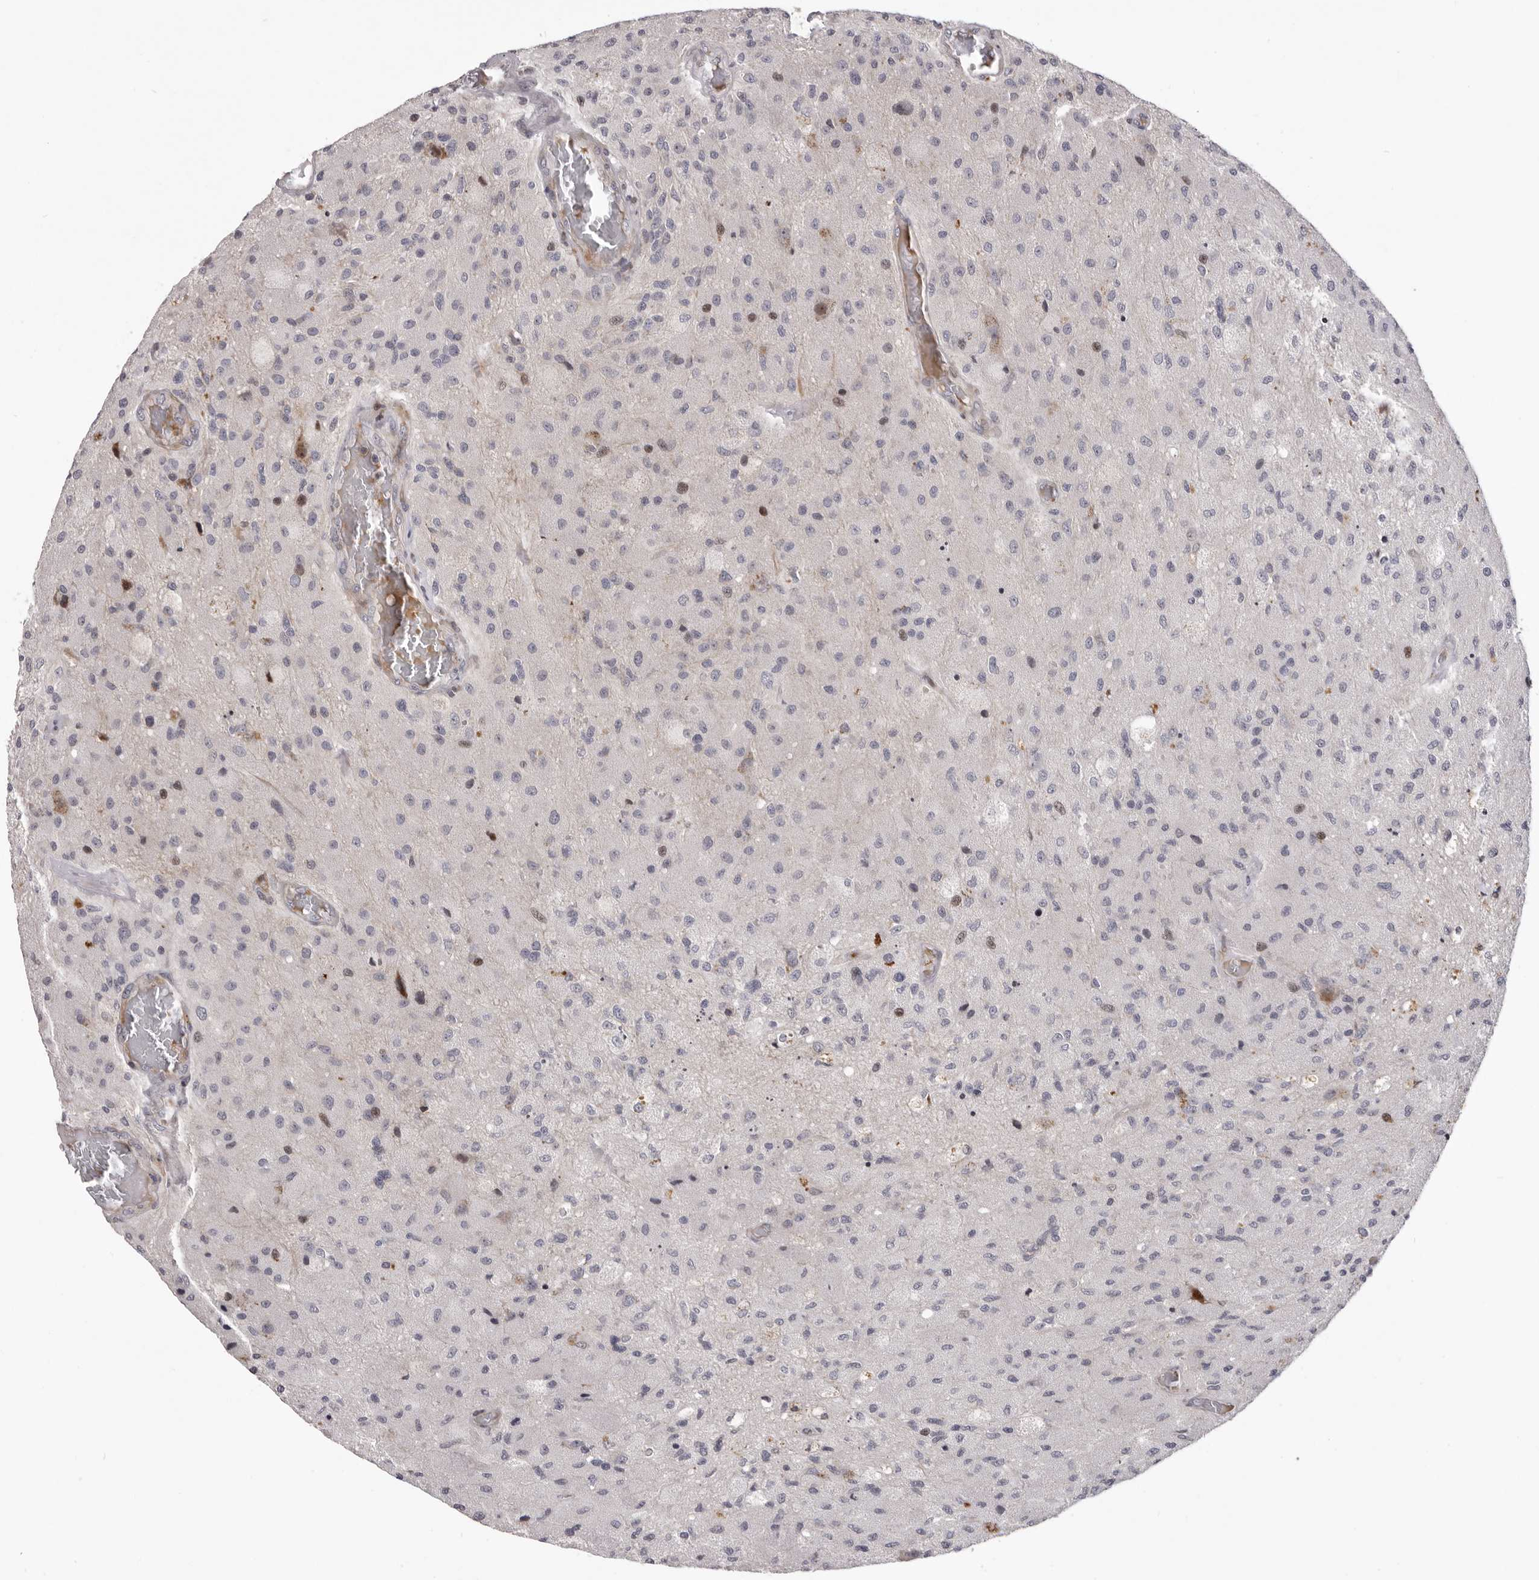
{"staining": {"intensity": "moderate", "quantity": "<25%", "location": "nuclear"}, "tissue": "glioma", "cell_type": "Tumor cells", "image_type": "cancer", "snomed": [{"axis": "morphology", "description": "Normal tissue, NOS"}, {"axis": "morphology", "description": "Glioma, malignant, High grade"}, {"axis": "topography", "description": "Cerebral cortex"}], "caption": "Immunohistochemistry (DAB) staining of human high-grade glioma (malignant) exhibits moderate nuclear protein expression in approximately <25% of tumor cells. (IHC, brightfield microscopy, high magnification).", "gene": "AZIN1", "patient": {"sex": "male", "age": 77}}